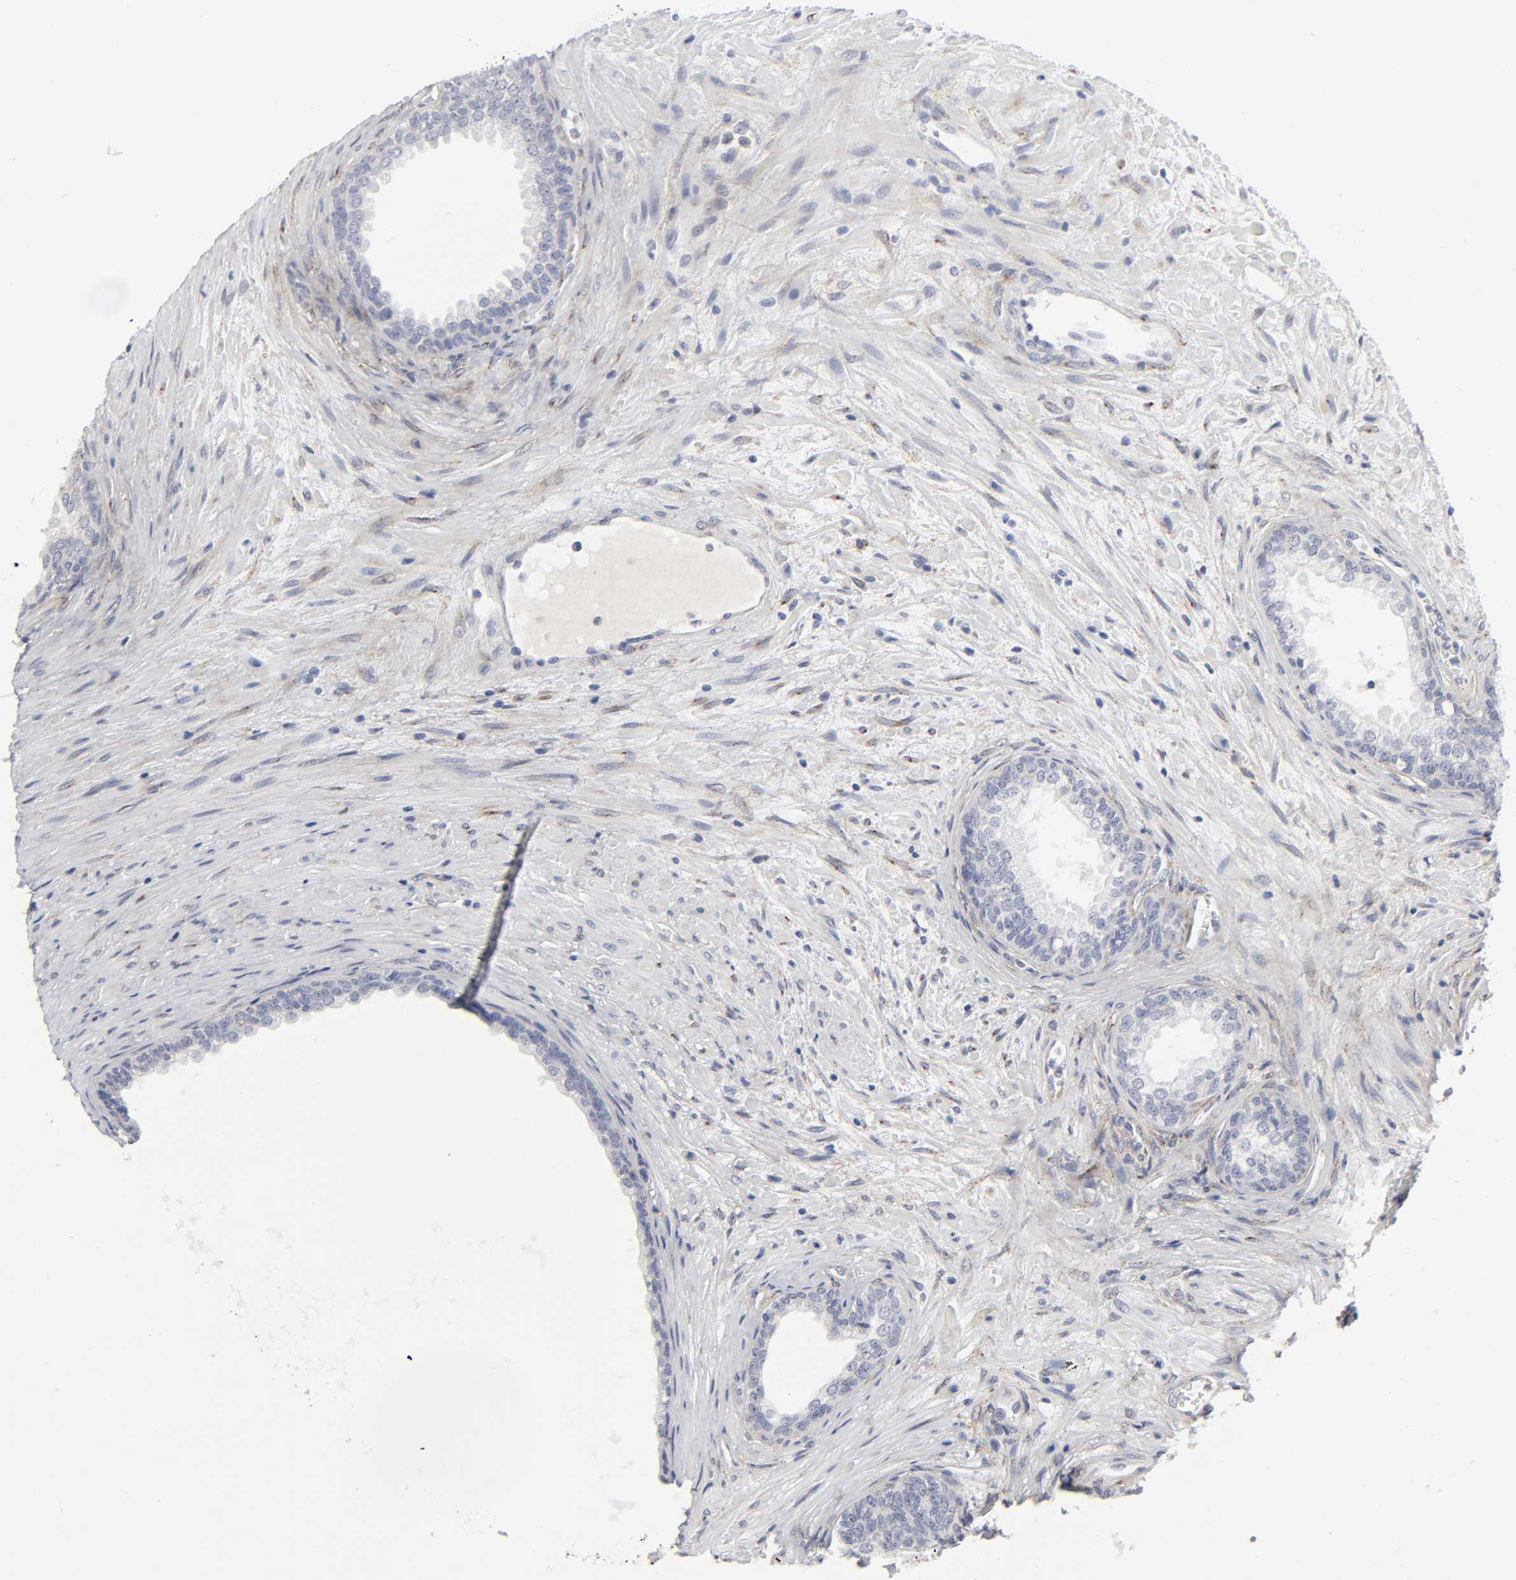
{"staining": {"intensity": "negative", "quantity": "none", "location": "none"}, "tissue": "prostate", "cell_type": "Glandular cells", "image_type": "normal", "snomed": [{"axis": "morphology", "description": "Normal tissue, NOS"}, {"axis": "topography", "description": "Prostate"}], "caption": "Immunohistochemistry (IHC) photomicrograph of benign human prostate stained for a protein (brown), which displays no positivity in glandular cells.", "gene": "LRP1", "patient": {"sex": "male", "age": 76}}